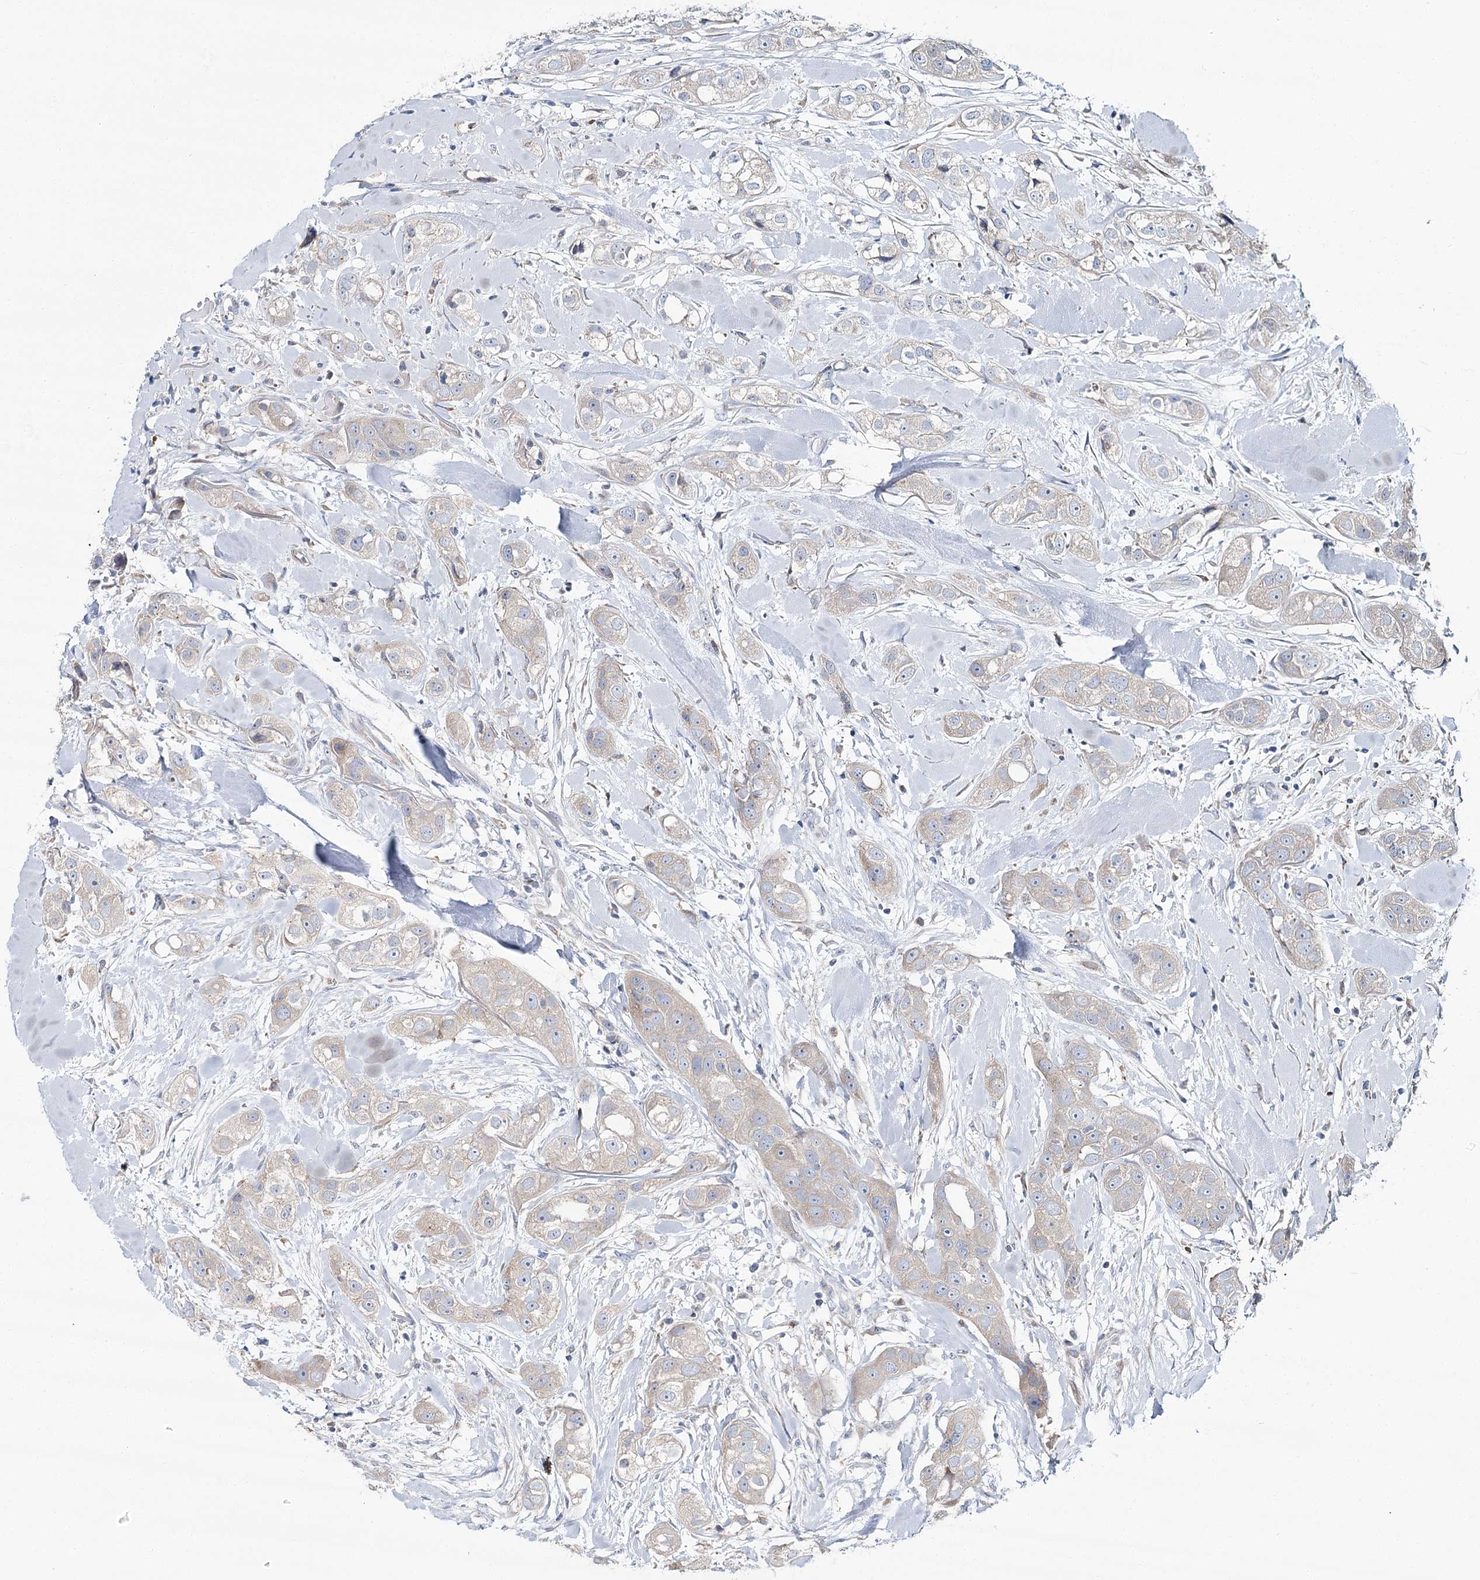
{"staining": {"intensity": "weak", "quantity": ">75%", "location": "cytoplasmic/membranous"}, "tissue": "head and neck cancer", "cell_type": "Tumor cells", "image_type": "cancer", "snomed": [{"axis": "morphology", "description": "Normal tissue, NOS"}, {"axis": "morphology", "description": "Squamous cell carcinoma, NOS"}, {"axis": "topography", "description": "Skeletal muscle"}, {"axis": "topography", "description": "Head-Neck"}], "caption": "This is an image of IHC staining of squamous cell carcinoma (head and neck), which shows weak expression in the cytoplasmic/membranous of tumor cells.", "gene": "CPLANE1", "patient": {"sex": "male", "age": 51}}